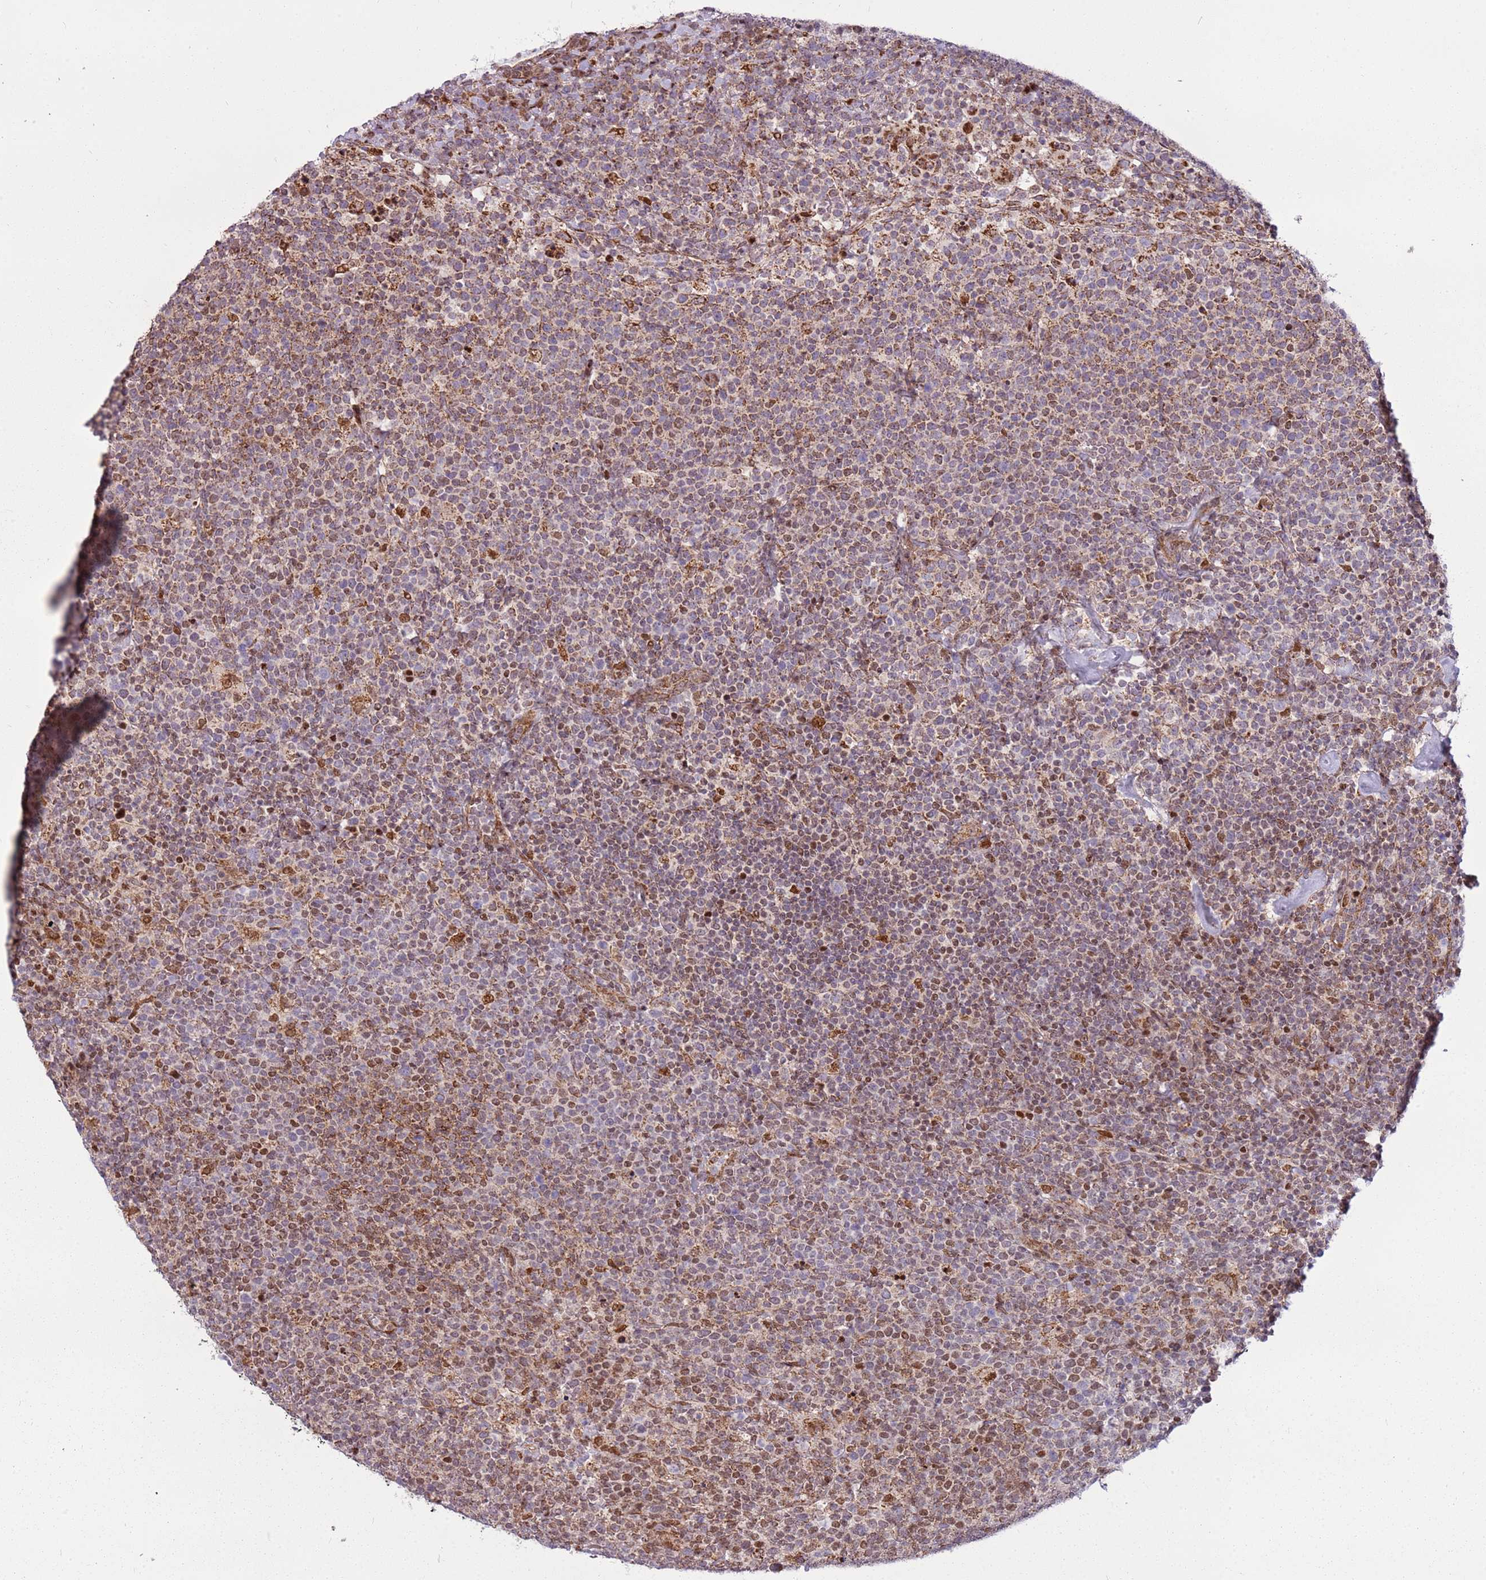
{"staining": {"intensity": "moderate", "quantity": ">75%", "location": "cytoplasmic/membranous,nuclear"}, "tissue": "lymphoma", "cell_type": "Tumor cells", "image_type": "cancer", "snomed": [{"axis": "morphology", "description": "Malignant lymphoma, non-Hodgkin's type, High grade"}, {"axis": "topography", "description": "Lymph node"}], "caption": "The photomicrograph demonstrates a brown stain indicating the presence of a protein in the cytoplasmic/membranous and nuclear of tumor cells in lymphoma.", "gene": "PCTP", "patient": {"sex": "male", "age": 61}}